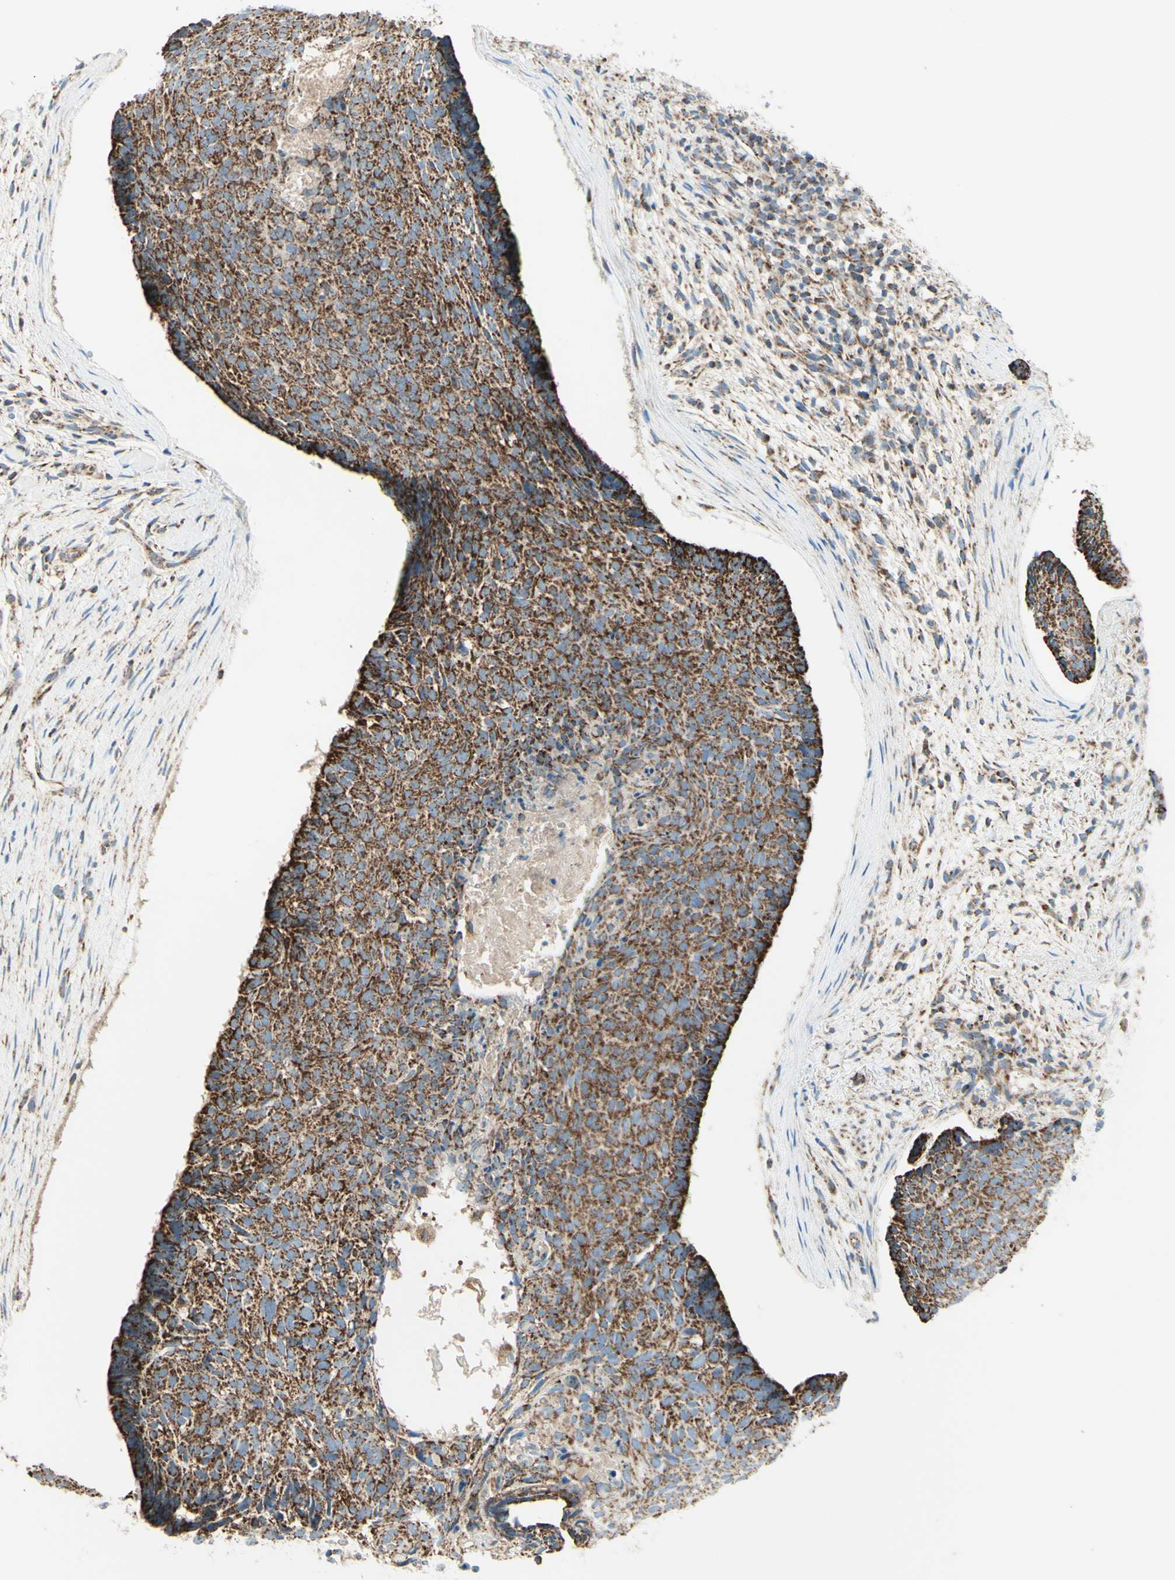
{"staining": {"intensity": "strong", "quantity": ">75%", "location": "cytoplasmic/membranous"}, "tissue": "skin cancer", "cell_type": "Tumor cells", "image_type": "cancer", "snomed": [{"axis": "morphology", "description": "Normal tissue, NOS"}, {"axis": "morphology", "description": "Basal cell carcinoma"}, {"axis": "topography", "description": "Skin"}], "caption": "Skin cancer stained with immunohistochemistry (IHC) exhibits strong cytoplasmic/membranous staining in about >75% of tumor cells.", "gene": "ARMC10", "patient": {"sex": "female", "age": 56}}